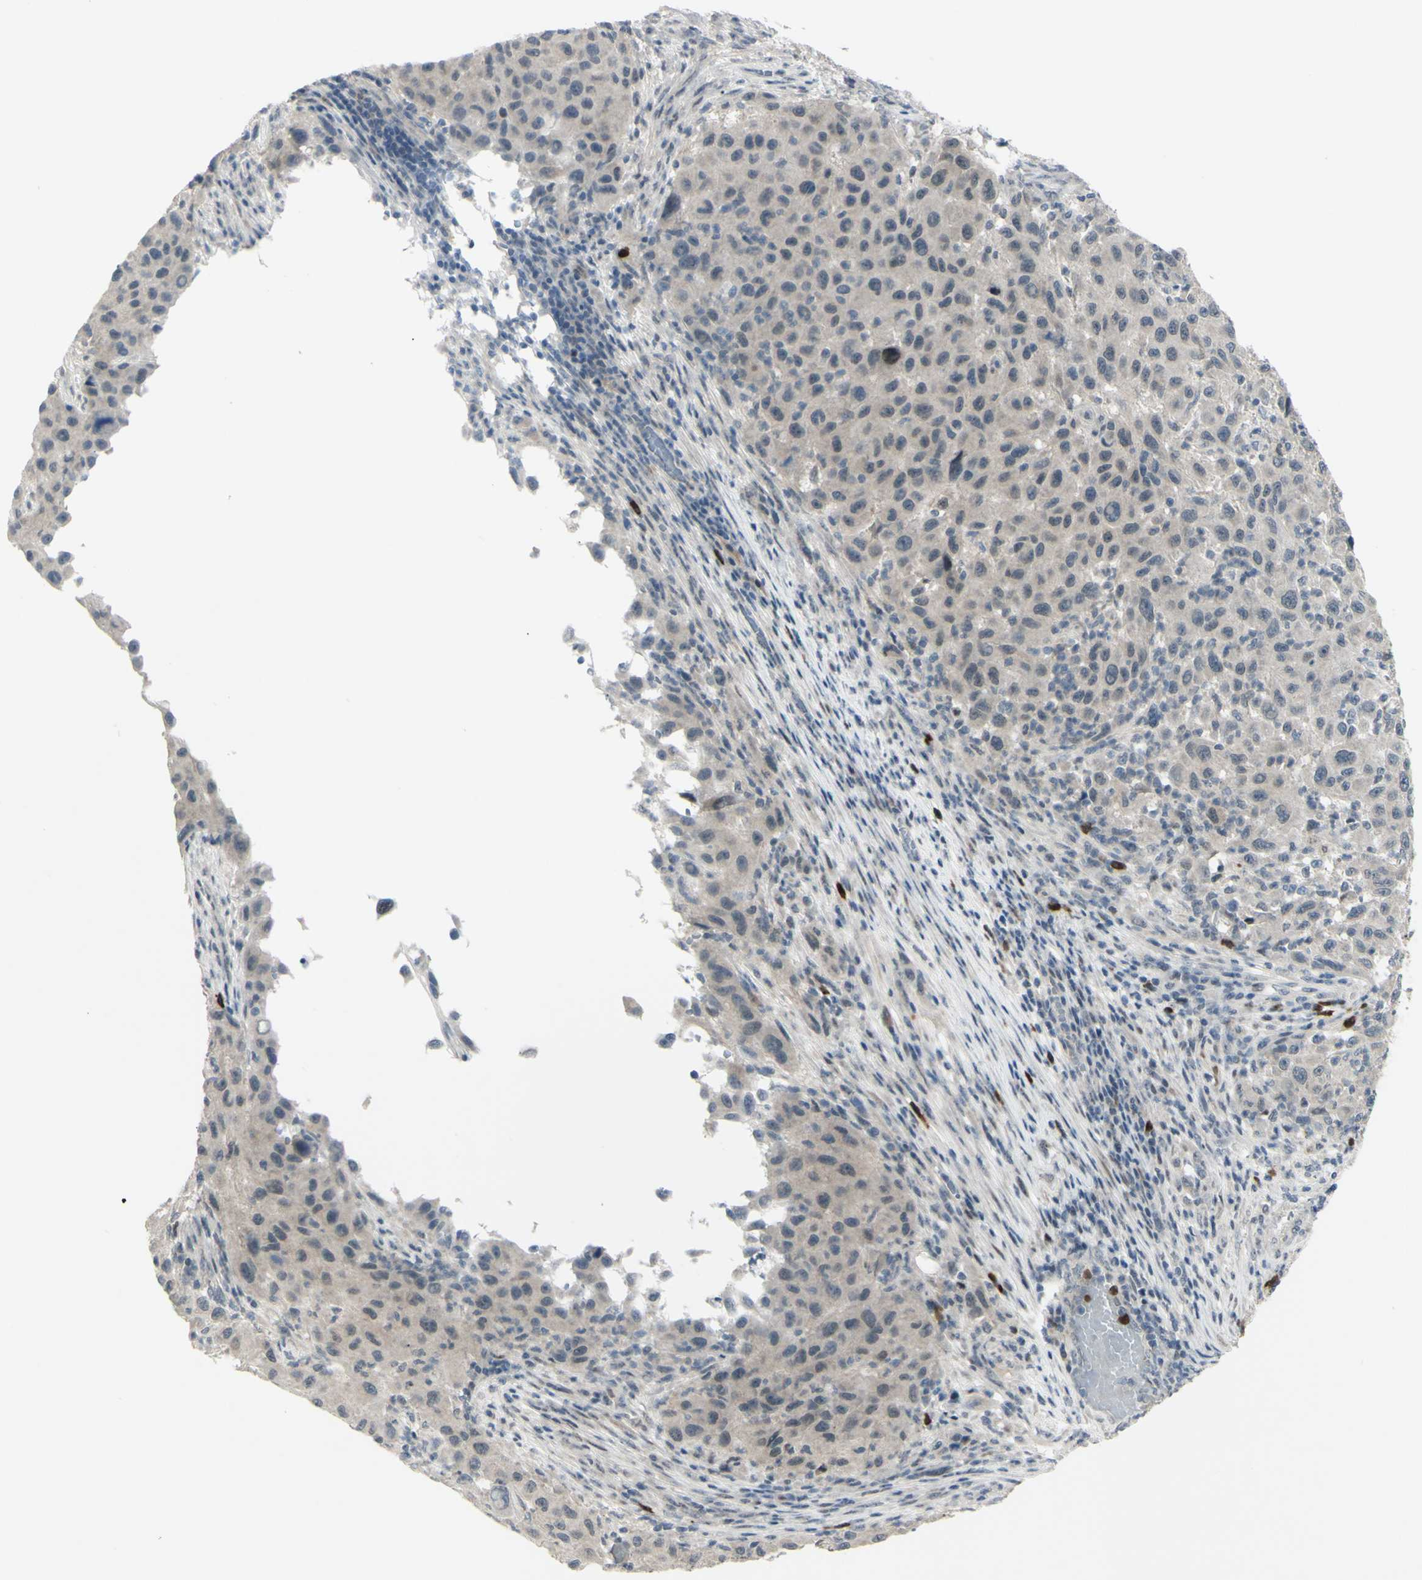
{"staining": {"intensity": "negative", "quantity": "none", "location": "none"}, "tissue": "melanoma", "cell_type": "Tumor cells", "image_type": "cancer", "snomed": [{"axis": "morphology", "description": "Malignant melanoma, Metastatic site"}, {"axis": "topography", "description": "Lymph node"}], "caption": "This histopathology image is of malignant melanoma (metastatic site) stained with IHC to label a protein in brown with the nuclei are counter-stained blue. There is no staining in tumor cells.", "gene": "ETNK1", "patient": {"sex": "male", "age": 61}}